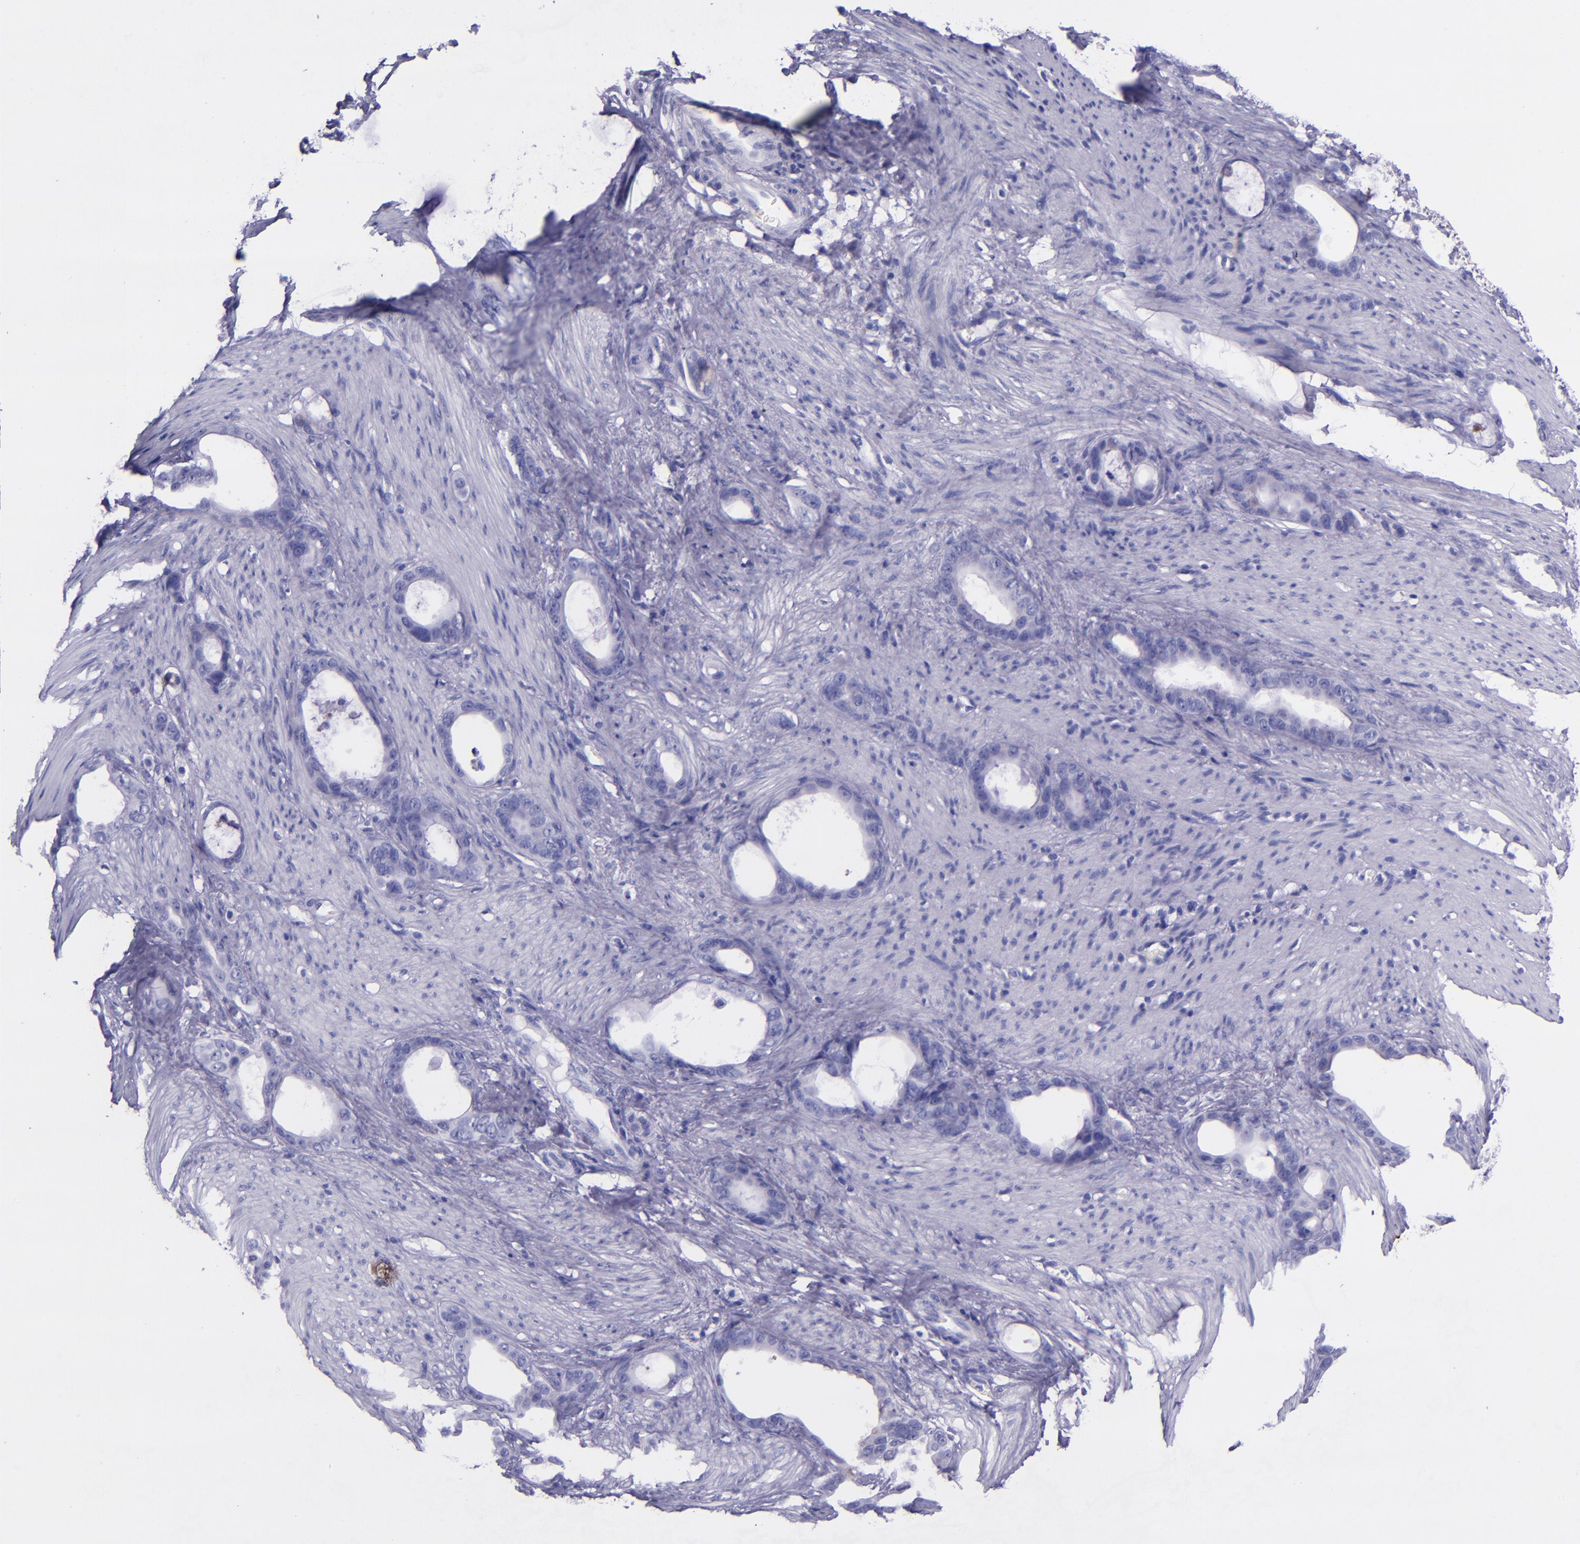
{"staining": {"intensity": "negative", "quantity": "none", "location": "none"}, "tissue": "stomach cancer", "cell_type": "Tumor cells", "image_type": "cancer", "snomed": [{"axis": "morphology", "description": "Adenocarcinoma, NOS"}, {"axis": "topography", "description": "Stomach"}], "caption": "The photomicrograph reveals no significant positivity in tumor cells of stomach cancer (adenocarcinoma).", "gene": "SLPI", "patient": {"sex": "female", "age": 75}}